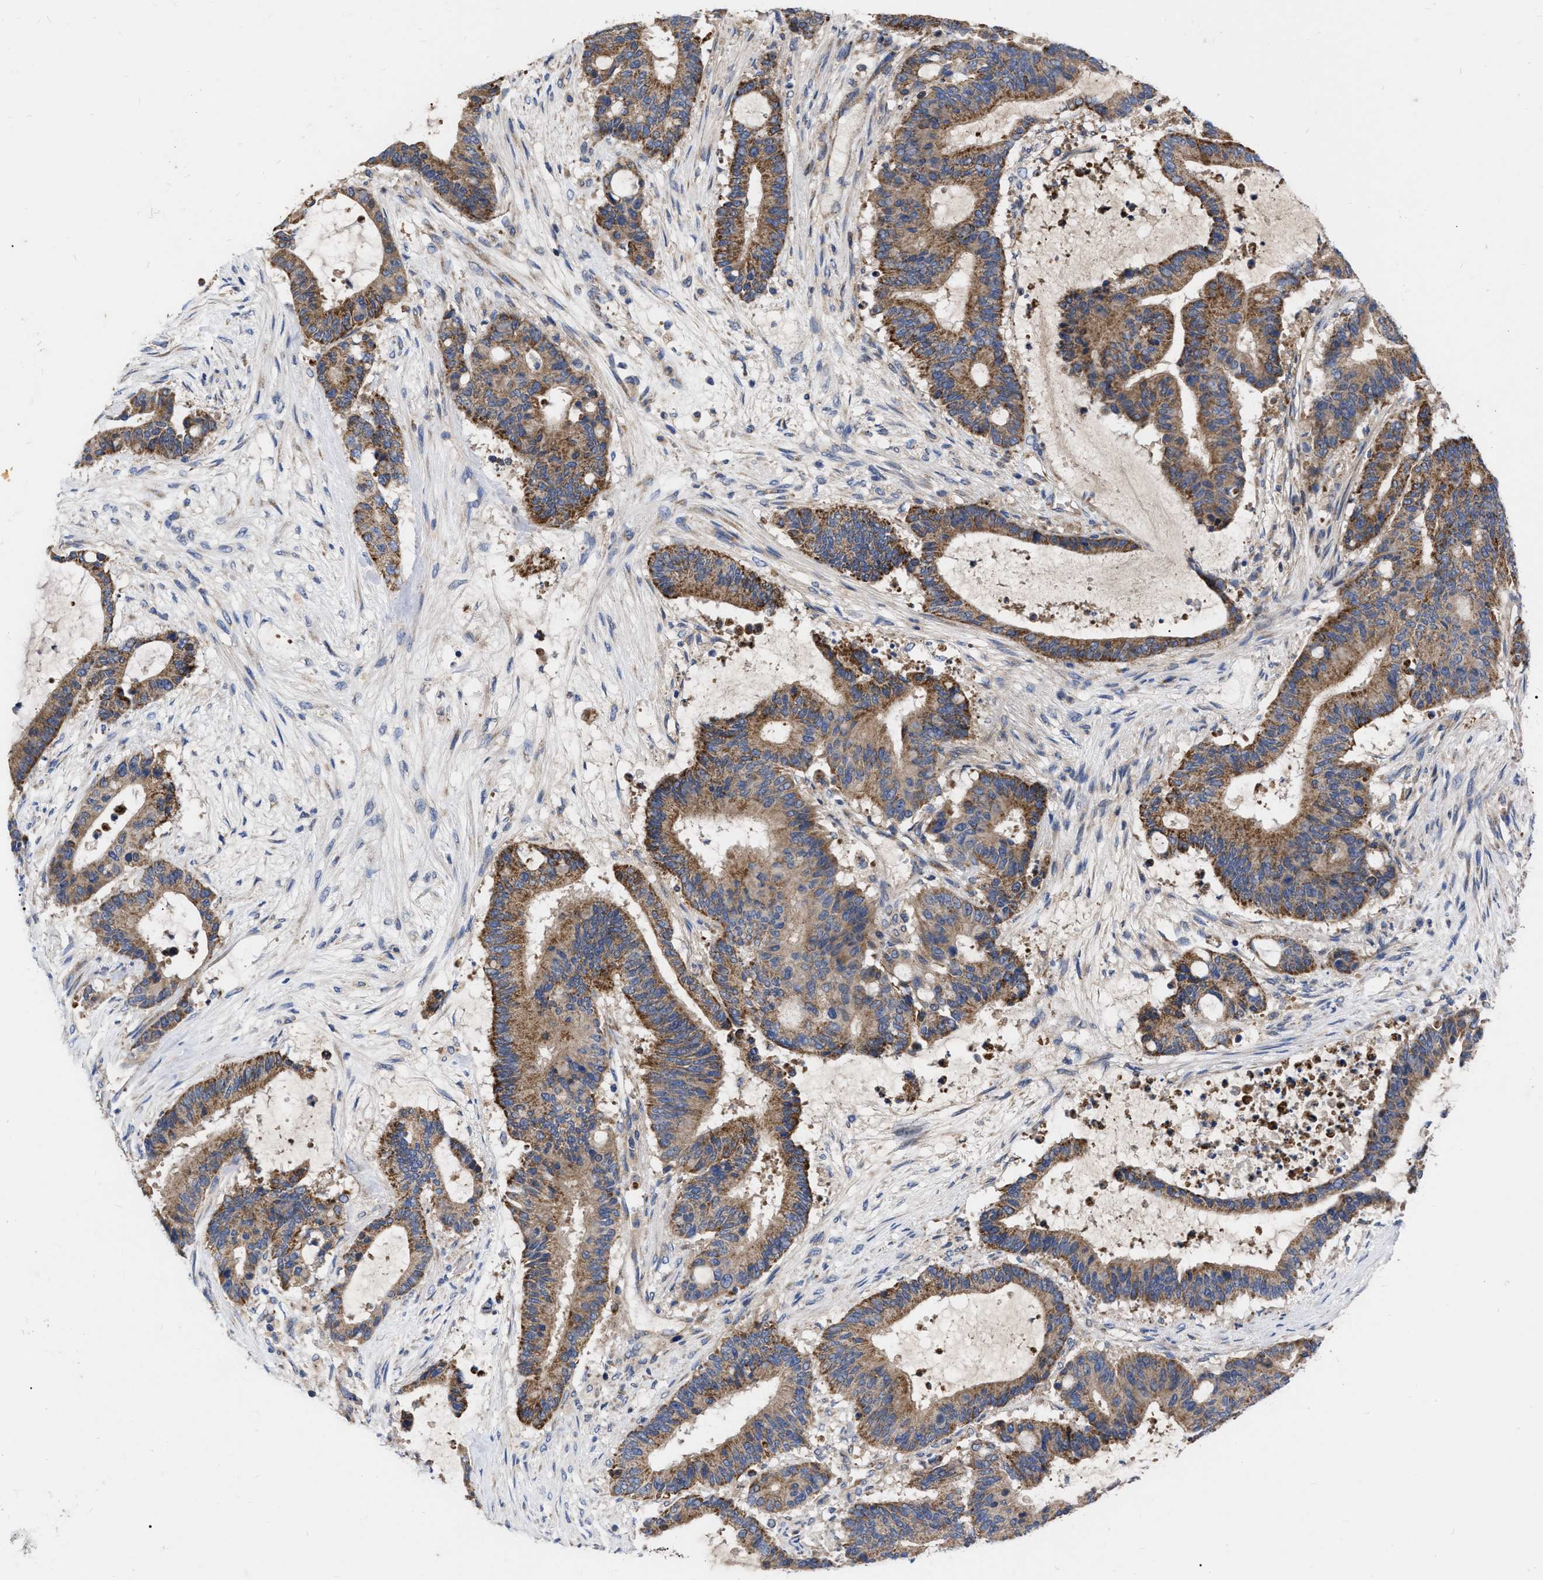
{"staining": {"intensity": "moderate", "quantity": ">75%", "location": "cytoplasmic/membranous"}, "tissue": "liver cancer", "cell_type": "Tumor cells", "image_type": "cancer", "snomed": [{"axis": "morphology", "description": "Cholangiocarcinoma"}, {"axis": "topography", "description": "Liver"}], "caption": "IHC staining of liver cancer, which reveals medium levels of moderate cytoplasmic/membranous expression in about >75% of tumor cells indicating moderate cytoplasmic/membranous protein staining. The staining was performed using DAB (3,3'-diaminobenzidine) (brown) for protein detection and nuclei were counterstained in hematoxylin (blue).", "gene": "CDKN2C", "patient": {"sex": "female", "age": 73}}